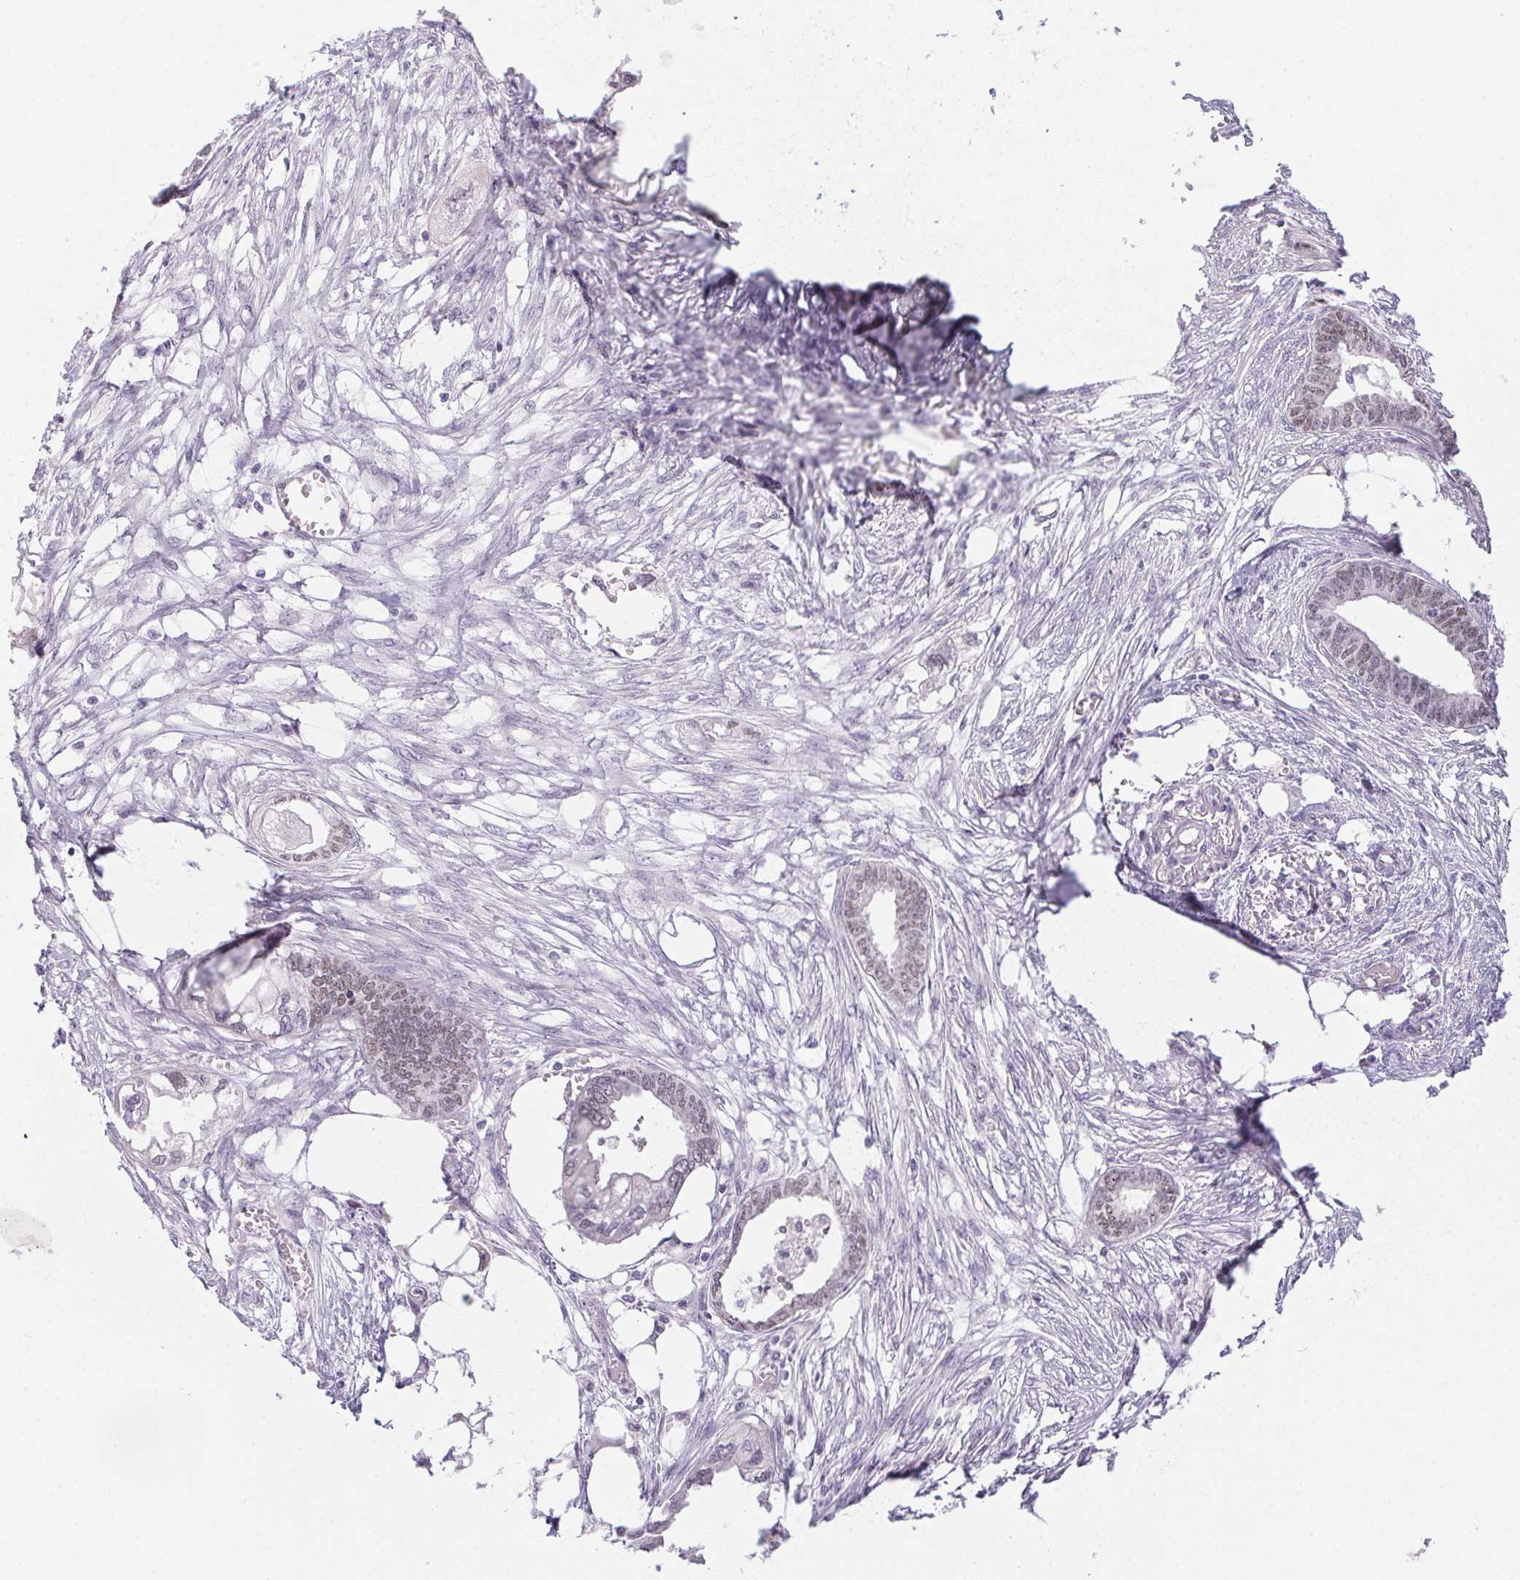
{"staining": {"intensity": "weak", "quantity": "<25%", "location": "nuclear"}, "tissue": "endometrial cancer", "cell_type": "Tumor cells", "image_type": "cancer", "snomed": [{"axis": "morphology", "description": "Adenocarcinoma, NOS"}, {"axis": "morphology", "description": "Adenocarcinoma, metastatic, NOS"}, {"axis": "topography", "description": "Adipose tissue"}, {"axis": "topography", "description": "Endometrium"}], "caption": "Endometrial metastatic adenocarcinoma was stained to show a protein in brown. There is no significant staining in tumor cells.", "gene": "SP9", "patient": {"sex": "female", "age": 67}}